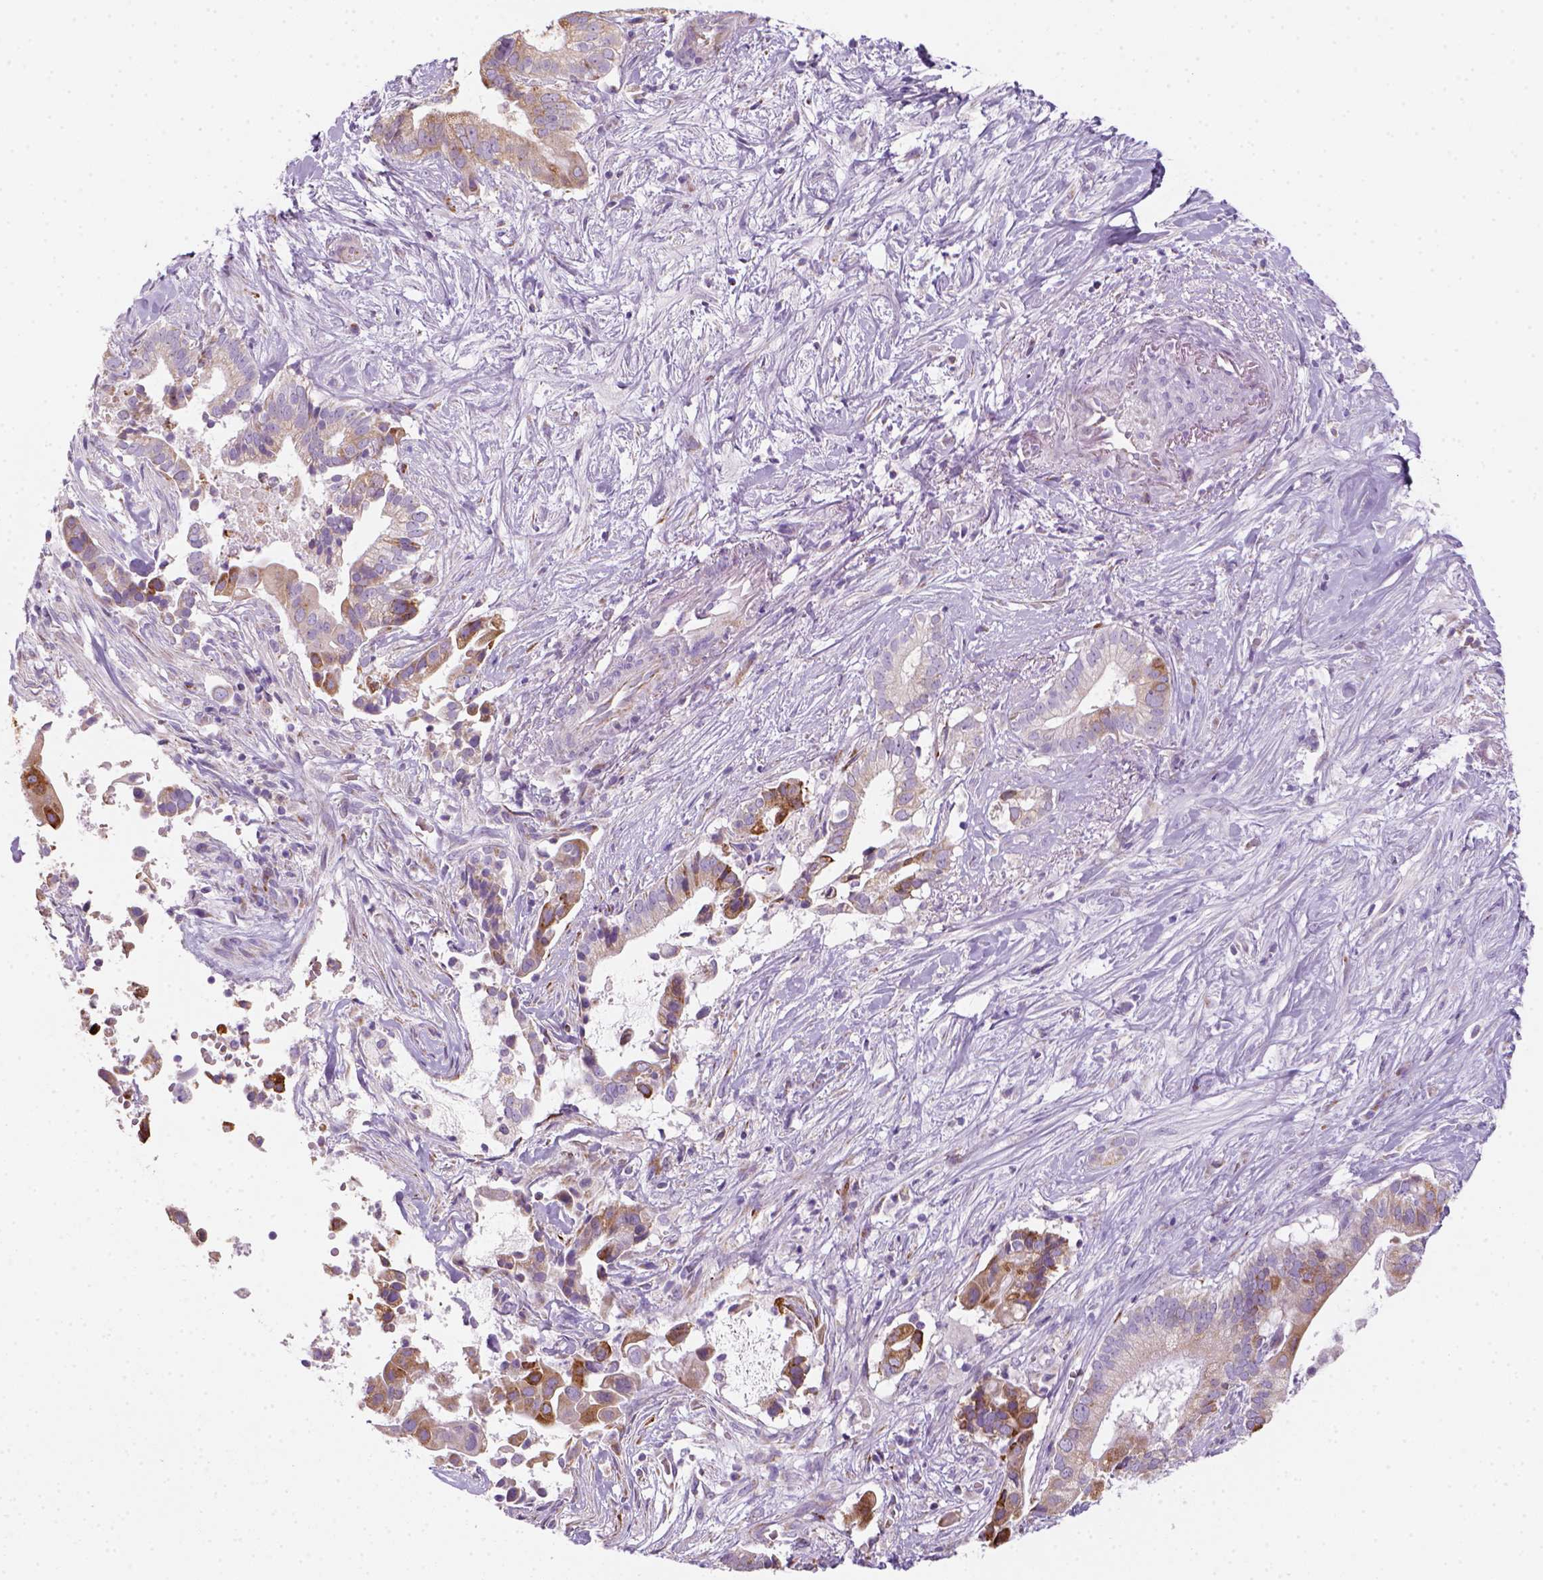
{"staining": {"intensity": "moderate", "quantity": "25%-75%", "location": "cytoplasmic/membranous"}, "tissue": "pancreatic cancer", "cell_type": "Tumor cells", "image_type": "cancer", "snomed": [{"axis": "morphology", "description": "Adenocarcinoma, NOS"}, {"axis": "topography", "description": "Pancreas"}], "caption": "This photomicrograph displays pancreatic cancer (adenocarcinoma) stained with IHC to label a protein in brown. The cytoplasmic/membranous of tumor cells show moderate positivity for the protein. Nuclei are counter-stained blue.", "gene": "CES2", "patient": {"sex": "male", "age": 61}}